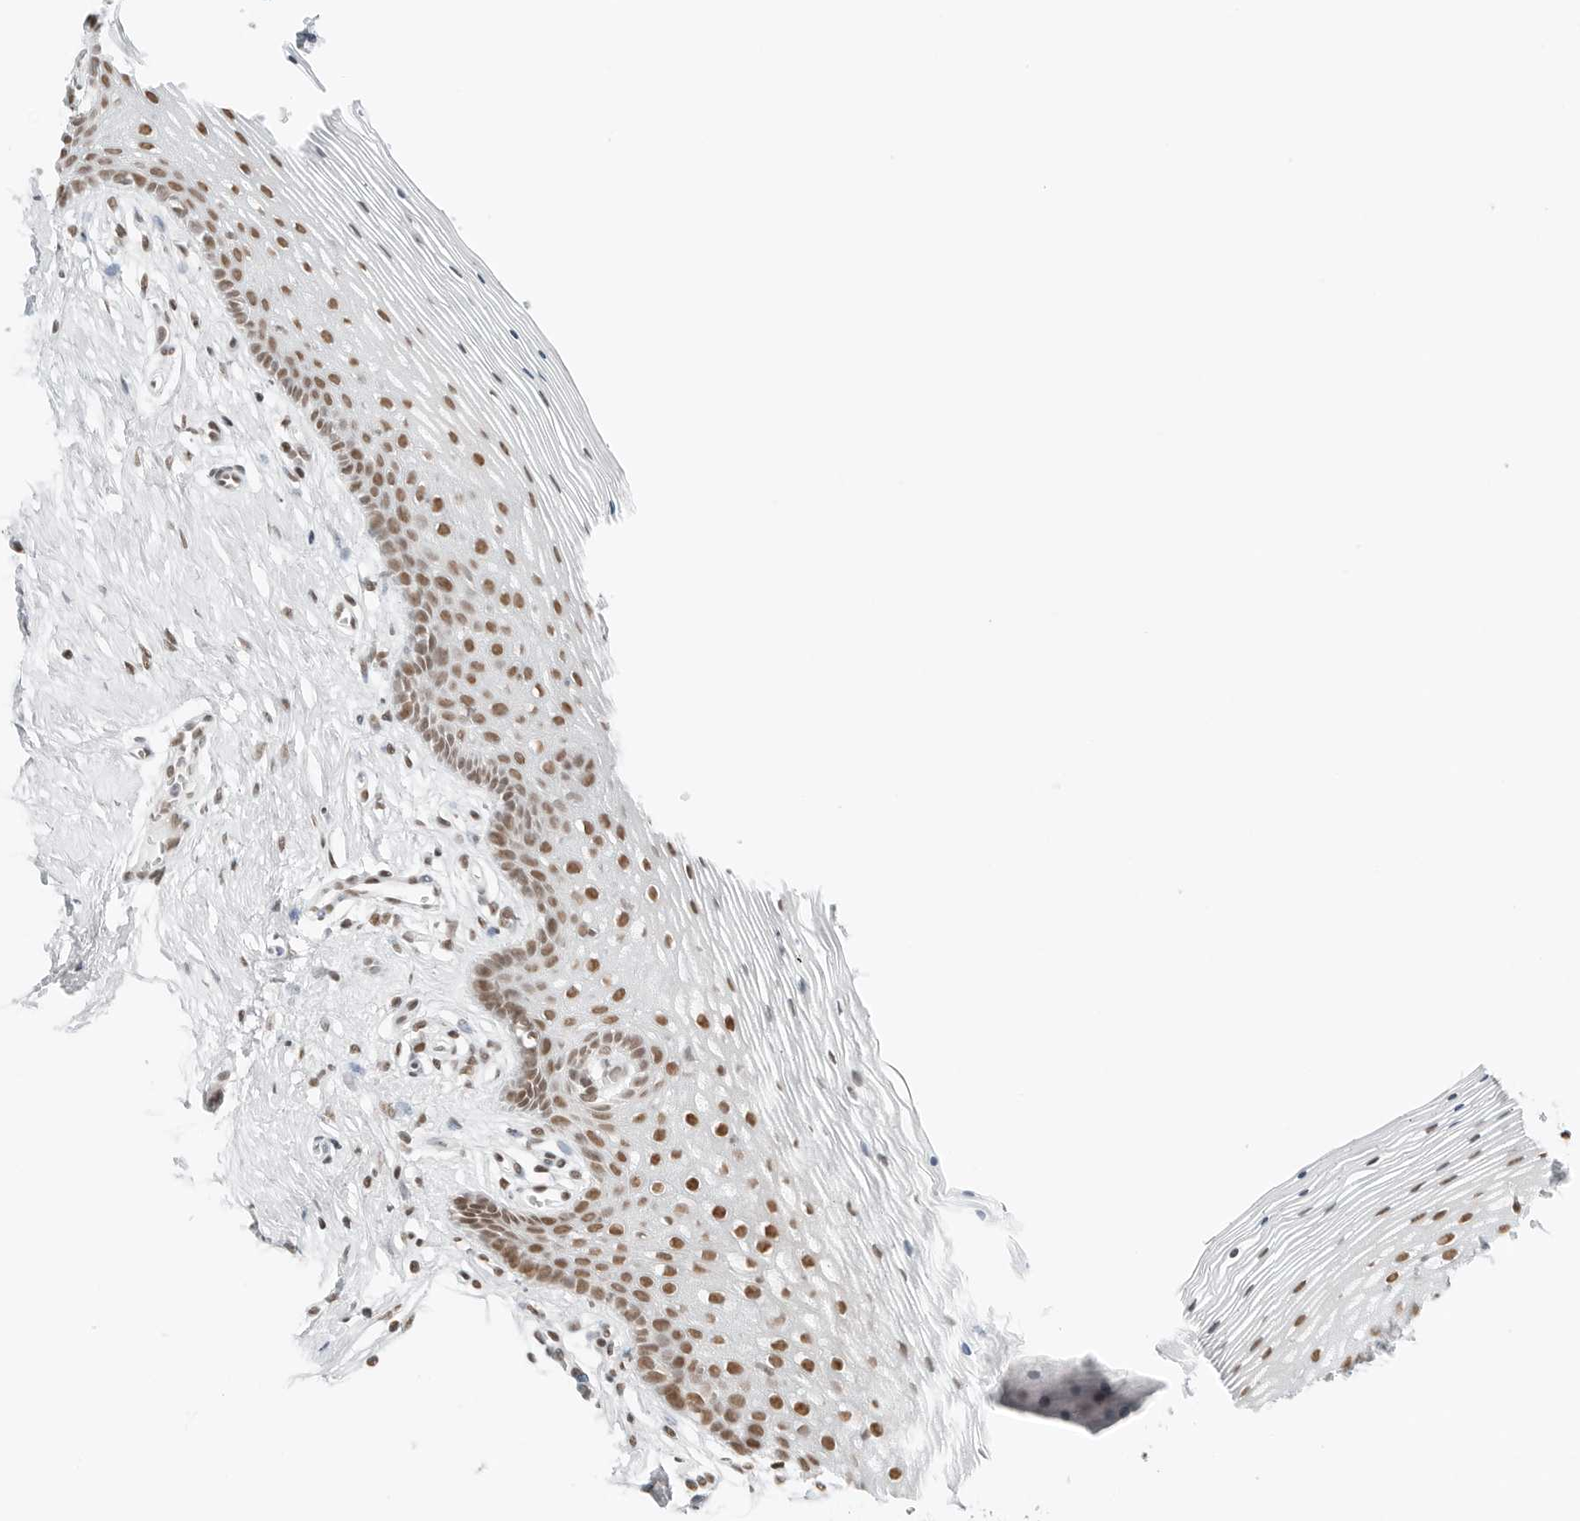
{"staining": {"intensity": "moderate", "quantity": ">75%", "location": "nuclear"}, "tissue": "vagina", "cell_type": "Squamous epithelial cells", "image_type": "normal", "snomed": [{"axis": "morphology", "description": "Normal tissue, NOS"}, {"axis": "topography", "description": "Vagina"}], "caption": "Vagina stained with DAB immunohistochemistry (IHC) displays medium levels of moderate nuclear positivity in about >75% of squamous epithelial cells. Nuclei are stained in blue.", "gene": "CRTC2", "patient": {"sex": "female", "age": 32}}